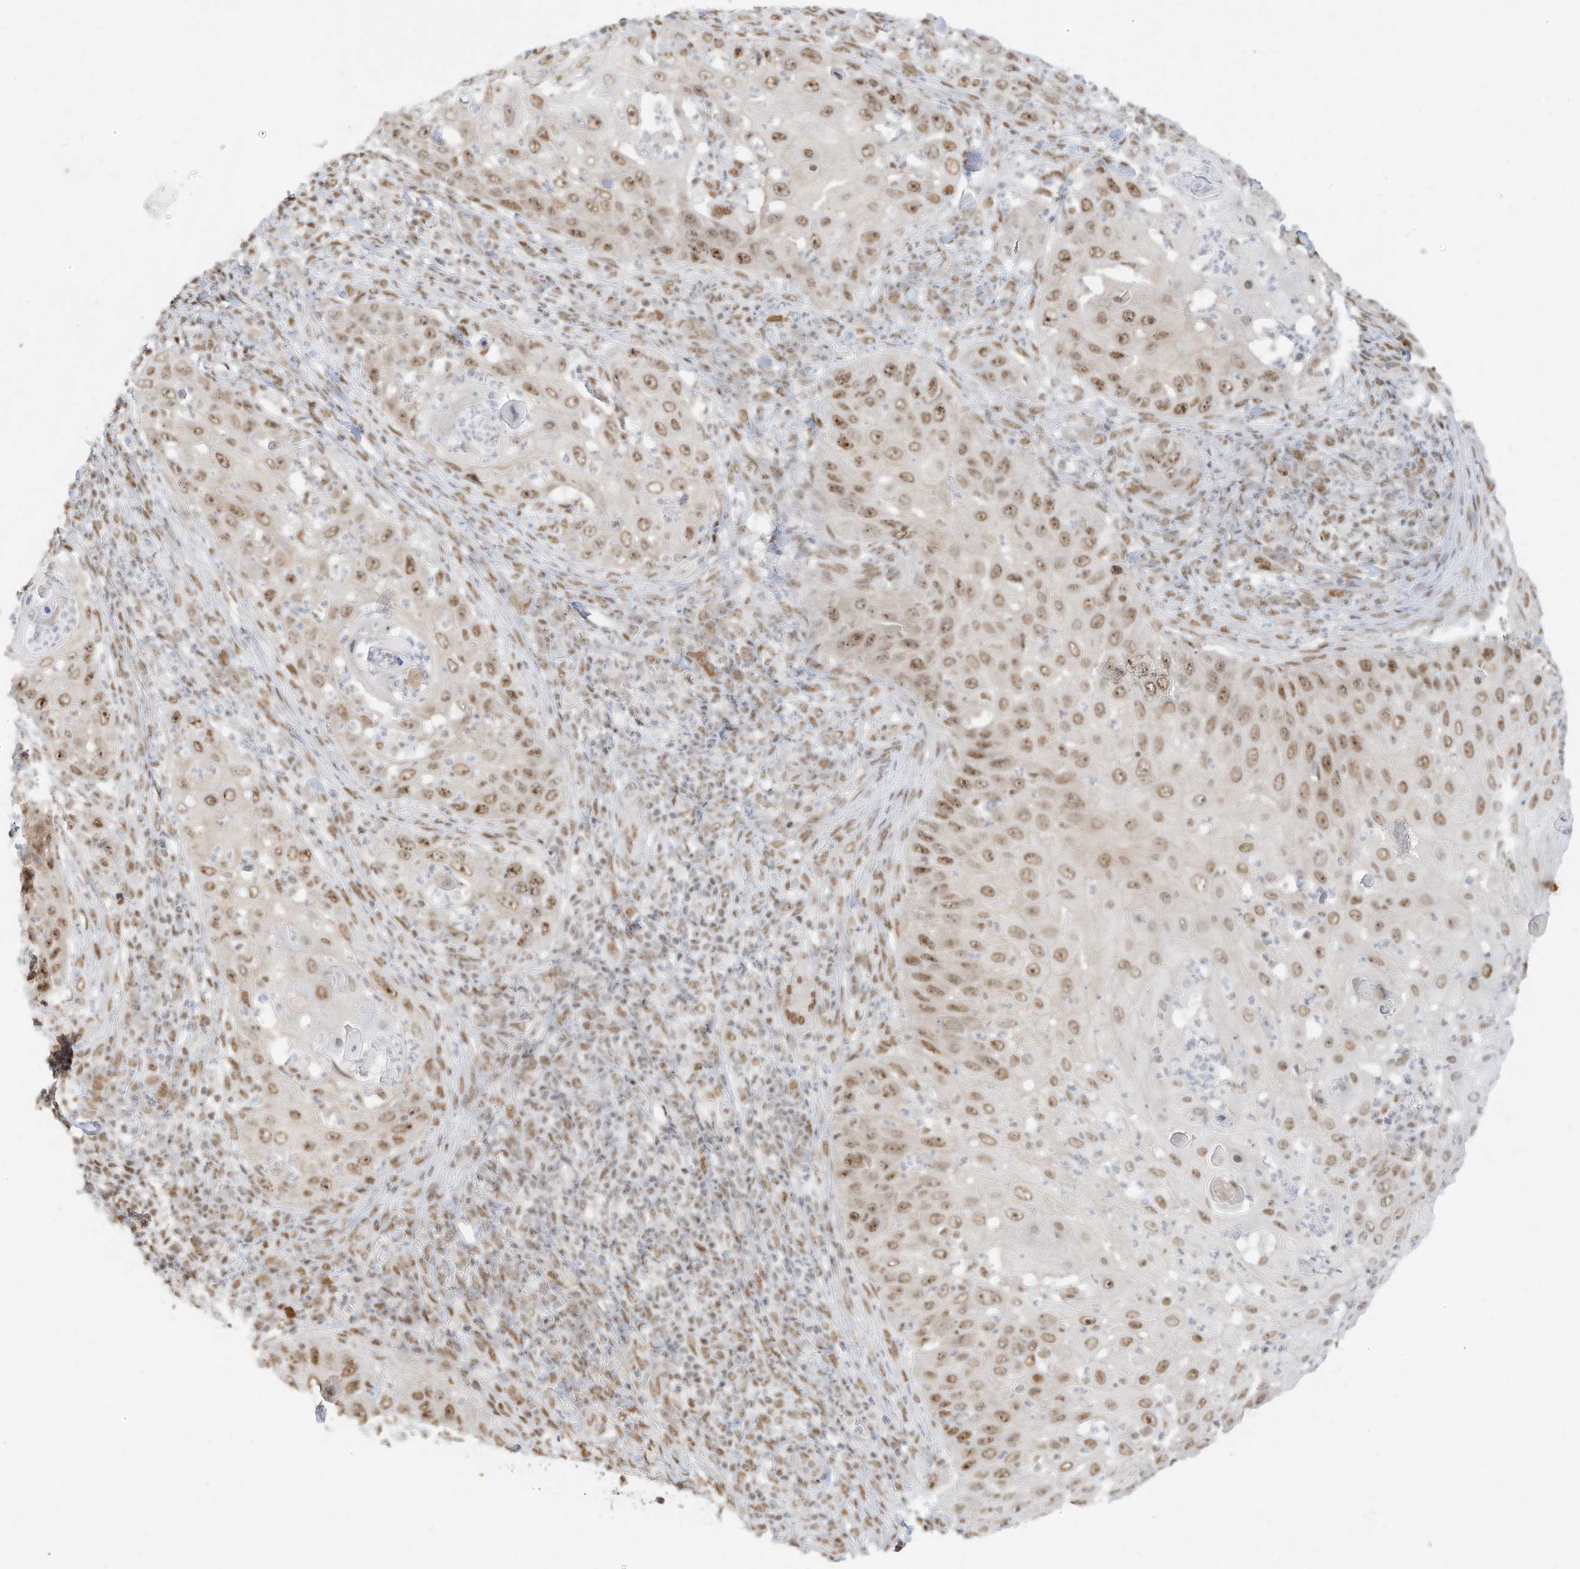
{"staining": {"intensity": "moderate", "quantity": ">75%", "location": "nuclear"}, "tissue": "skin cancer", "cell_type": "Tumor cells", "image_type": "cancer", "snomed": [{"axis": "morphology", "description": "Squamous cell carcinoma, NOS"}, {"axis": "topography", "description": "Skin"}], "caption": "IHC (DAB (3,3'-diaminobenzidine)) staining of skin squamous cell carcinoma displays moderate nuclear protein expression in approximately >75% of tumor cells. Immunohistochemistry (ihc) stains the protein of interest in brown and the nuclei are stained blue.", "gene": "NHSL1", "patient": {"sex": "female", "age": 44}}